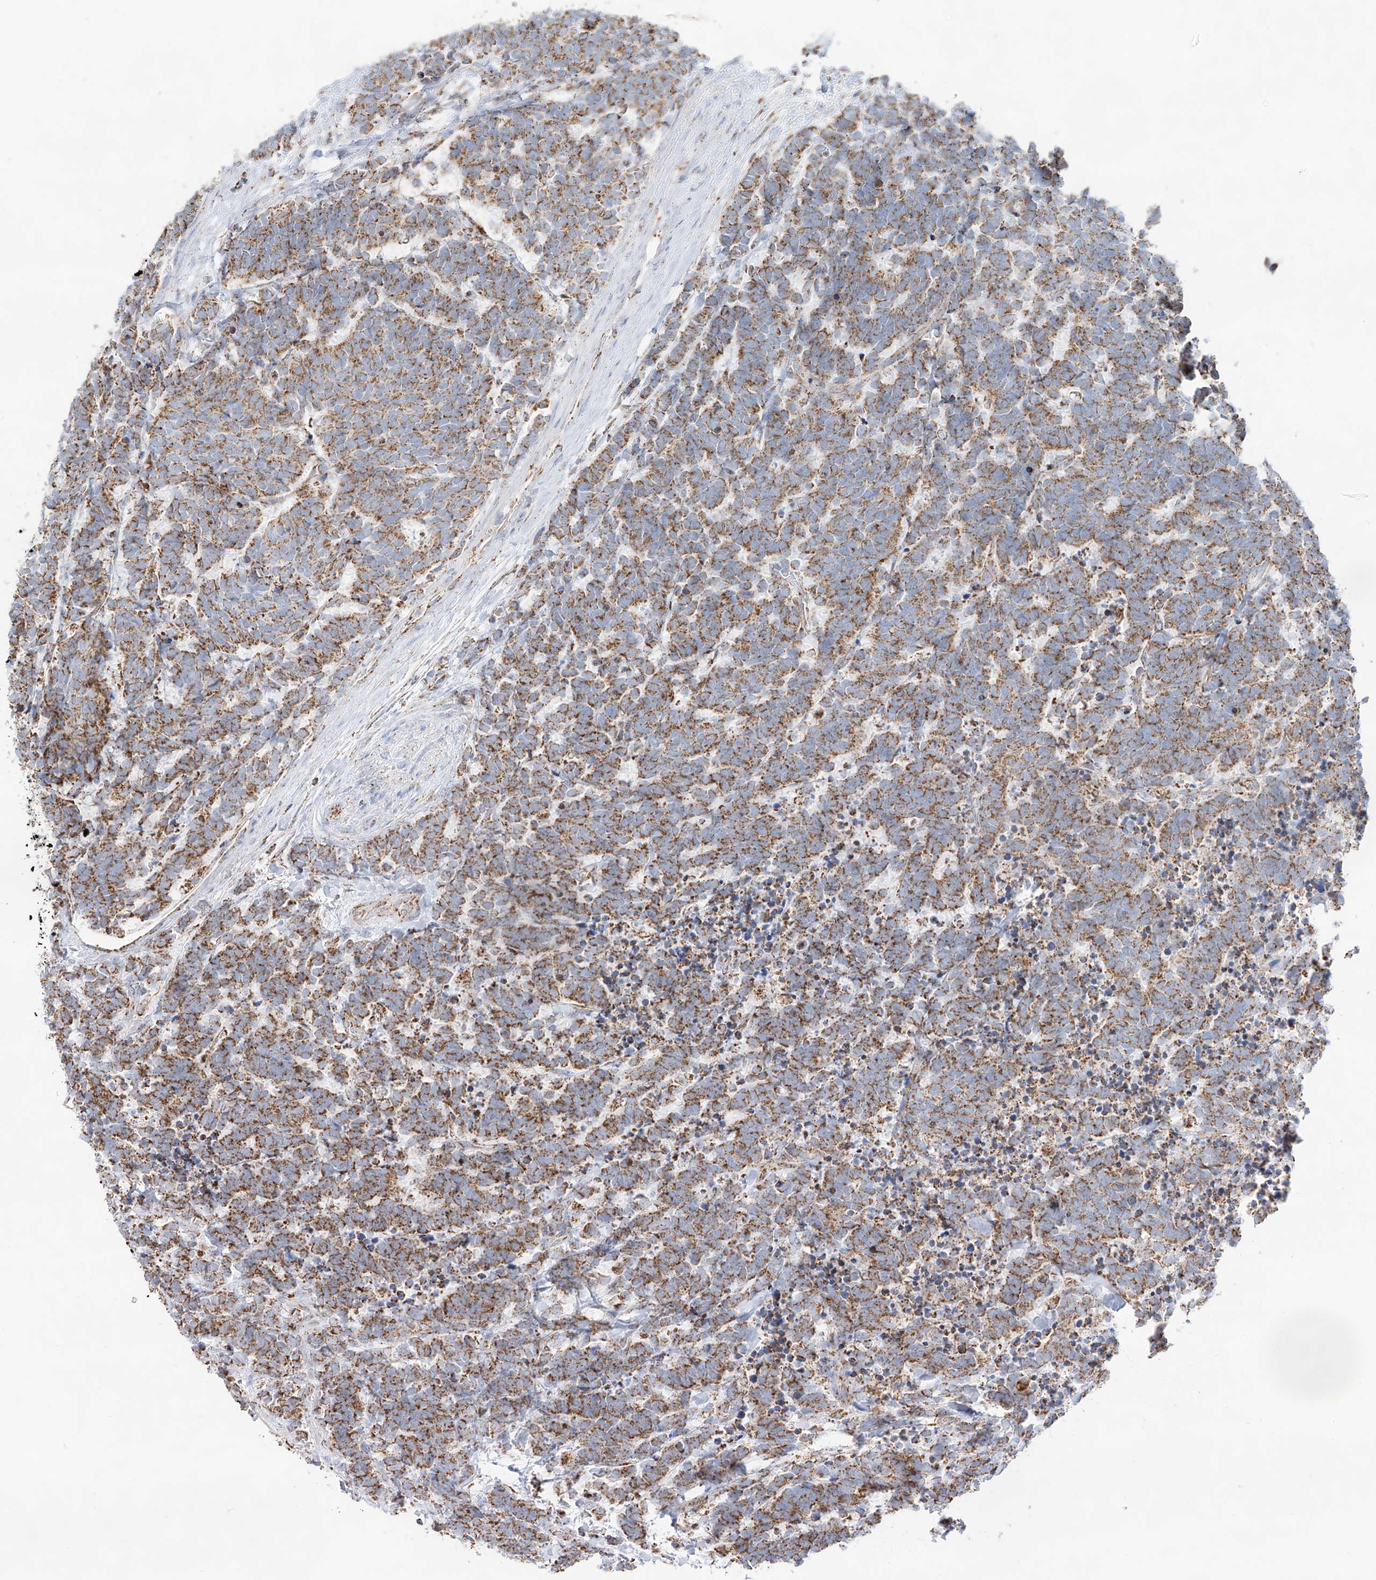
{"staining": {"intensity": "moderate", "quantity": ">75%", "location": "cytoplasmic/membranous"}, "tissue": "carcinoid", "cell_type": "Tumor cells", "image_type": "cancer", "snomed": [{"axis": "morphology", "description": "Carcinoma, NOS"}, {"axis": "morphology", "description": "Carcinoid, malignant, NOS"}, {"axis": "topography", "description": "Urinary bladder"}], "caption": "Immunohistochemistry (IHC) image of carcinoid stained for a protein (brown), which displays medium levels of moderate cytoplasmic/membranous positivity in approximately >75% of tumor cells.", "gene": "TTC27", "patient": {"sex": "male", "age": 57}}